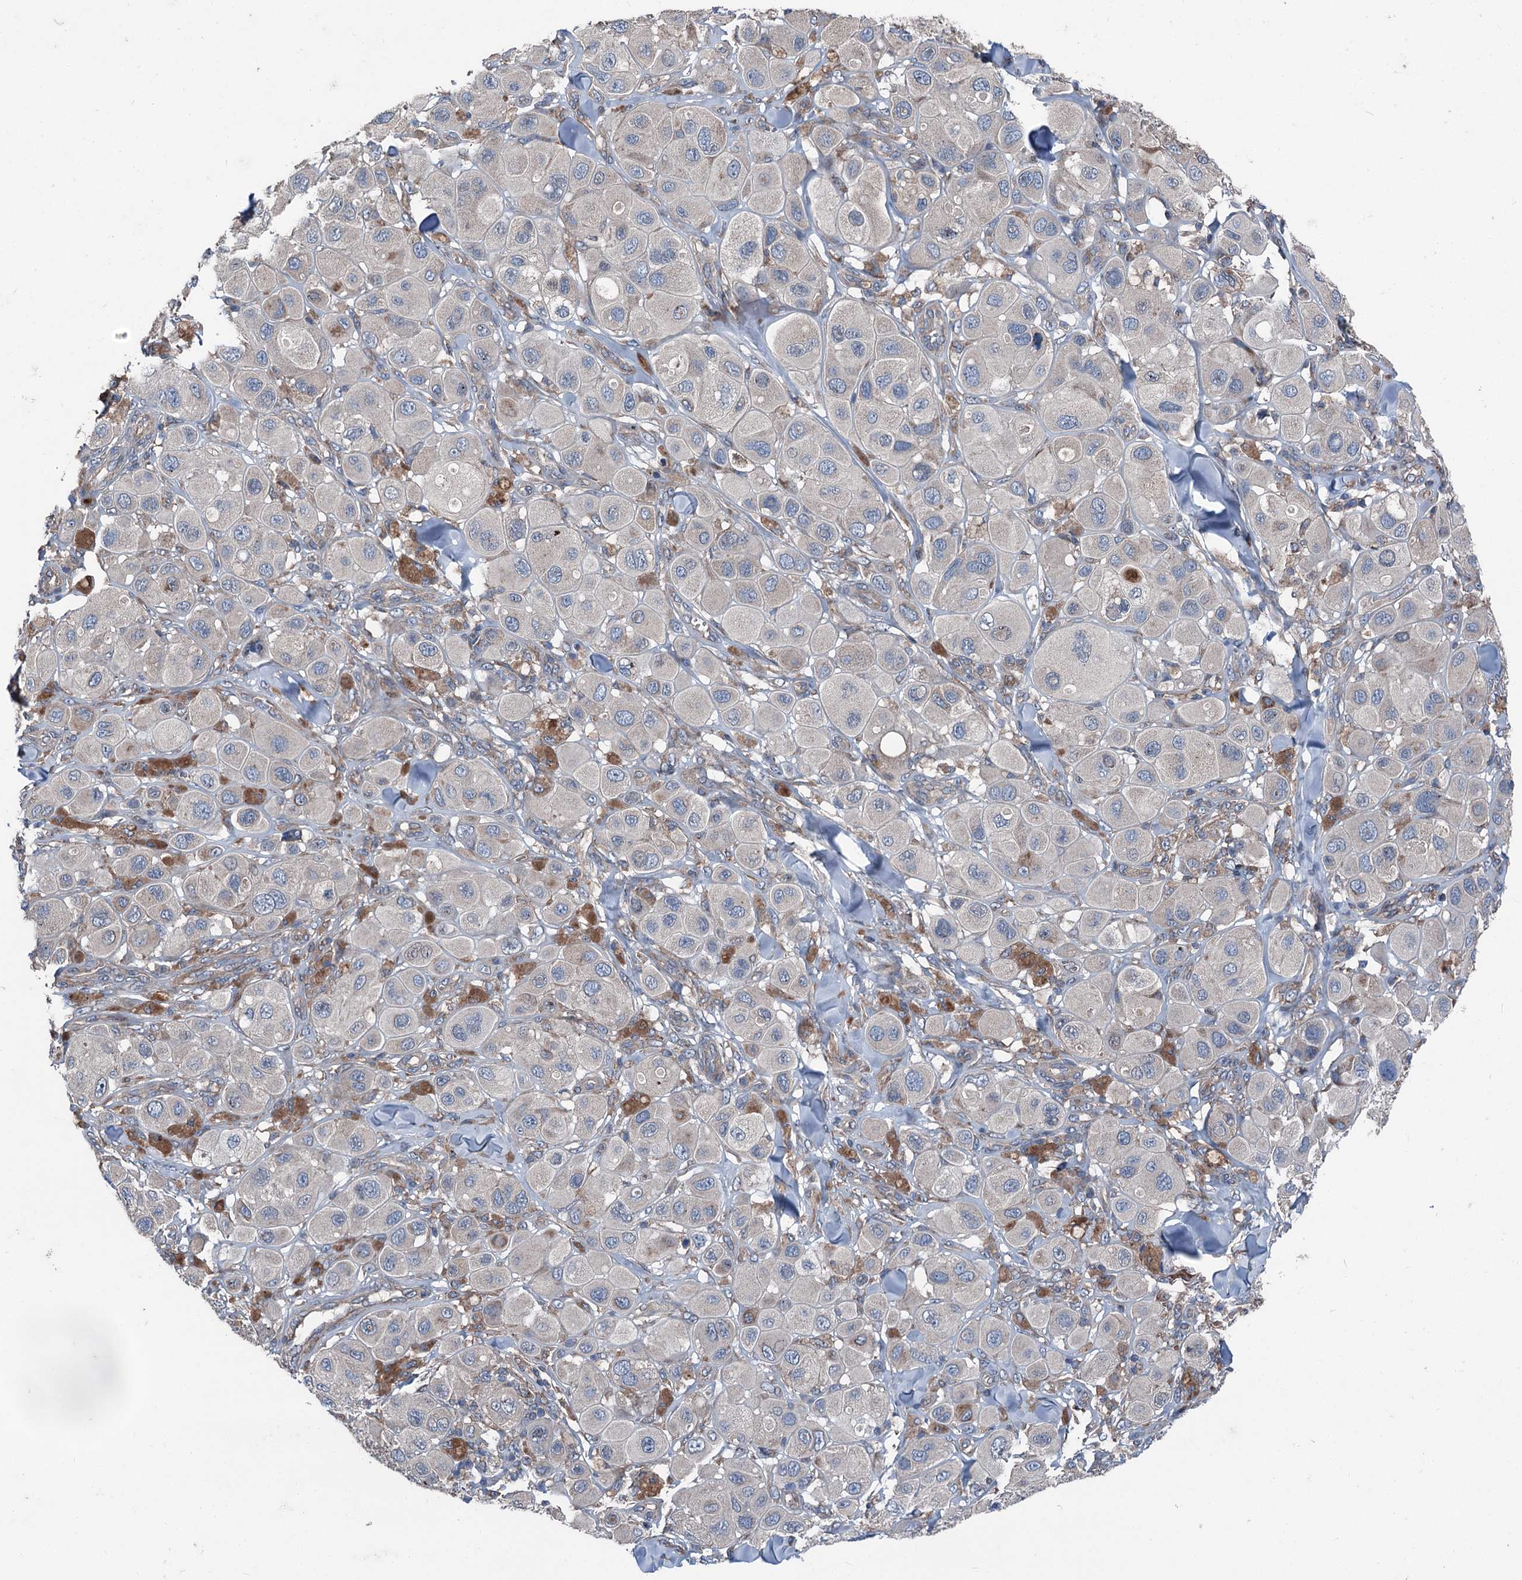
{"staining": {"intensity": "negative", "quantity": "none", "location": "none"}, "tissue": "melanoma", "cell_type": "Tumor cells", "image_type": "cancer", "snomed": [{"axis": "morphology", "description": "Malignant melanoma, Metastatic site"}, {"axis": "topography", "description": "Skin"}], "caption": "Immunohistochemistry (IHC) image of malignant melanoma (metastatic site) stained for a protein (brown), which reveals no staining in tumor cells. Brightfield microscopy of immunohistochemistry stained with DAB (3,3'-diaminobenzidine) (brown) and hematoxylin (blue), captured at high magnification.", "gene": "RUFY1", "patient": {"sex": "male", "age": 41}}